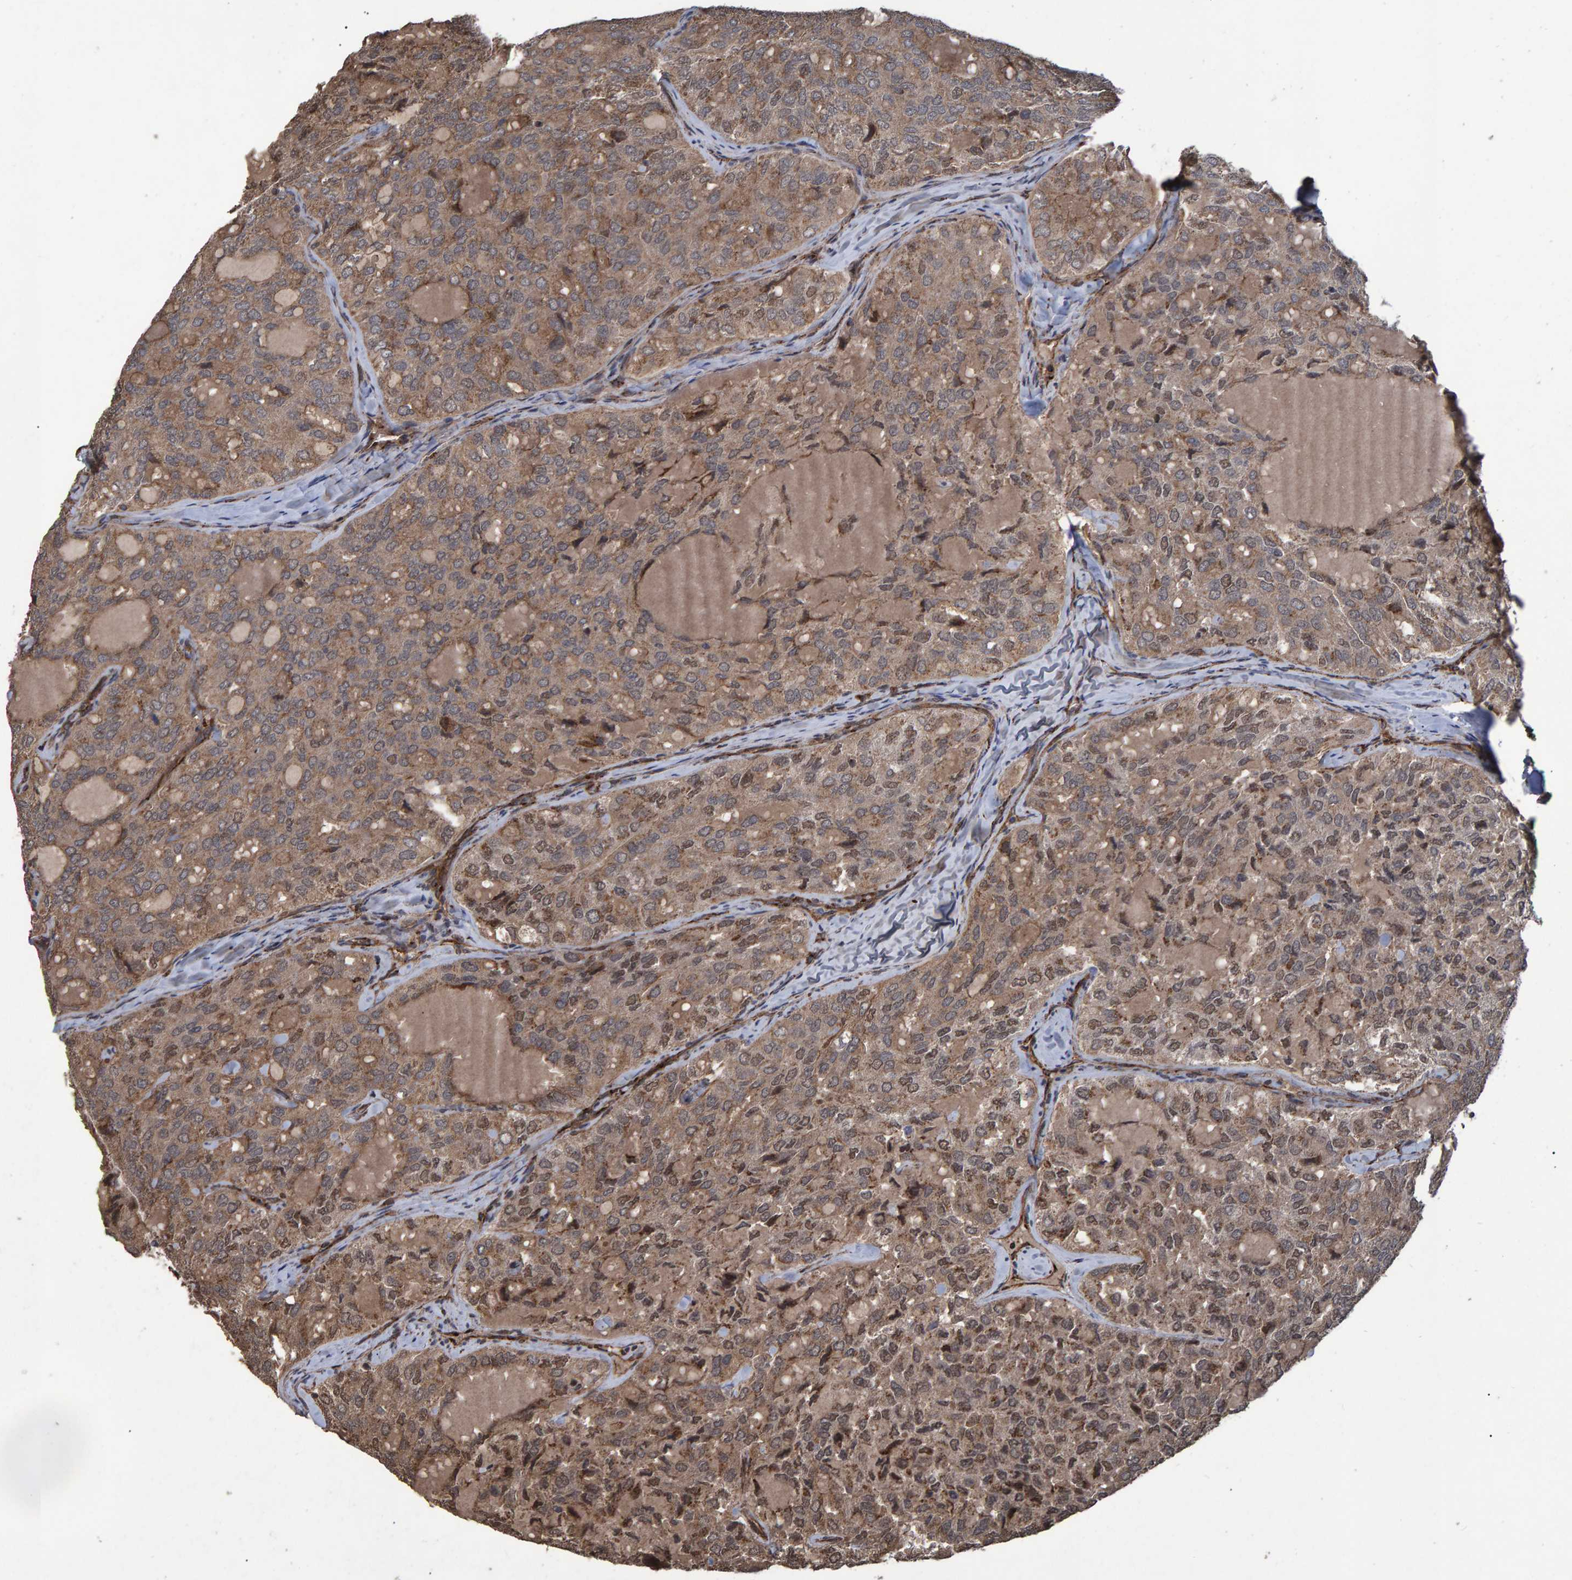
{"staining": {"intensity": "moderate", "quantity": ">75%", "location": "cytoplasmic/membranous,nuclear"}, "tissue": "thyroid cancer", "cell_type": "Tumor cells", "image_type": "cancer", "snomed": [{"axis": "morphology", "description": "Follicular adenoma carcinoma, NOS"}, {"axis": "topography", "description": "Thyroid gland"}], "caption": "Protein expression analysis of human follicular adenoma carcinoma (thyroid) reveals moderate cytoplasmic/membranous and nuclear expression in approximately >75% of tumor cells.", "gene": "TRIM68", "patient": {"sex": "male", "age": 75}}